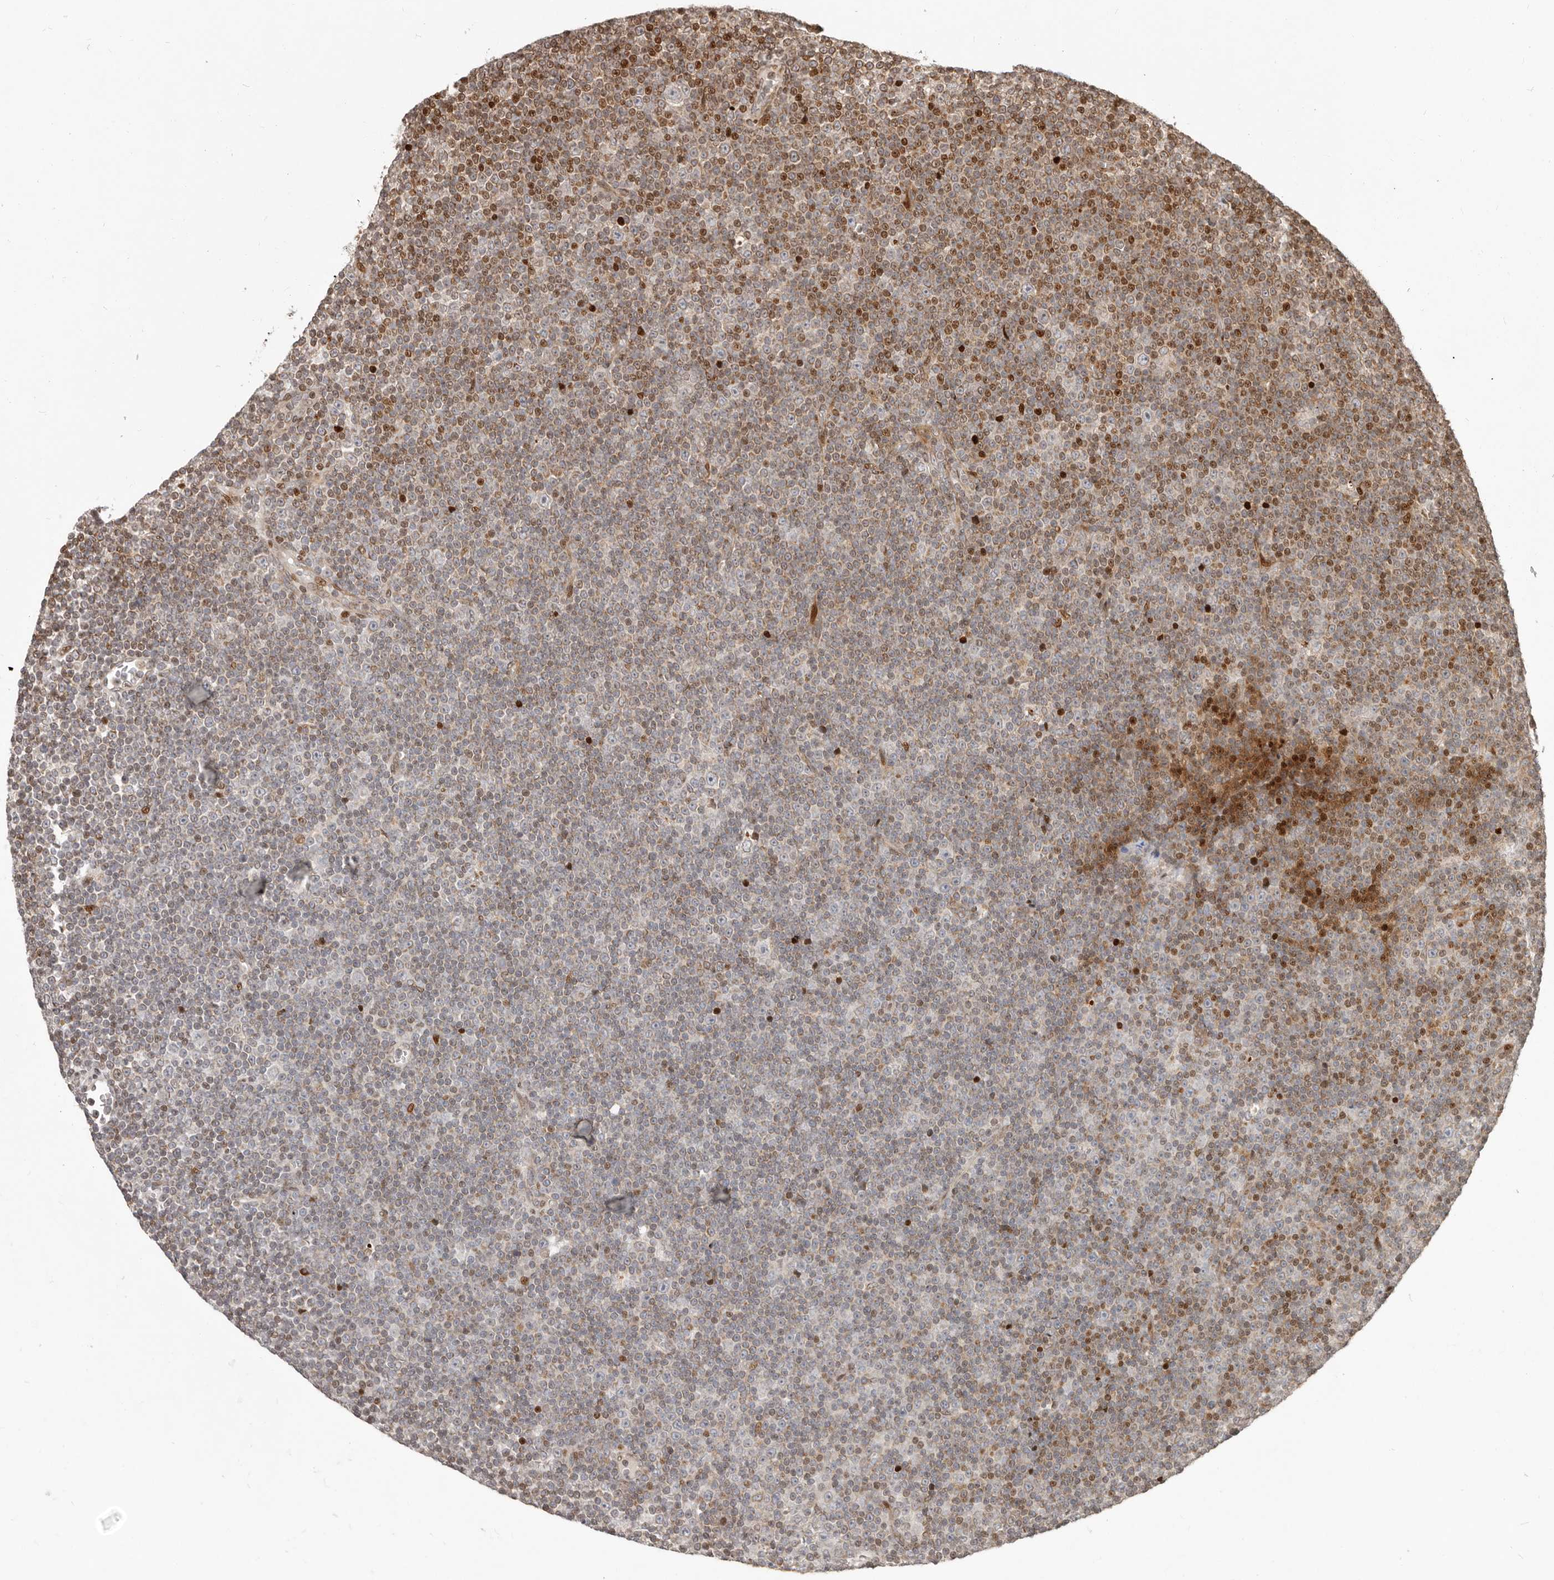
{"staining": {"intensity": "weak", "quantity": "<25%", "location": "cytoplasmic/membranous"}, "tissue": "lymphoma", "cell_type": "Tumor cells", "image_type": "cancer", "snomed": [{"axis": "morphology", "description": "Malignant lymphoma, non-Hodgkin's type, Low grade"}, {"axis": "topography", "description": "Lymph node"}], "caption": "DAB immunohistochemical staining of lymphoma demonstrates no significant staining in tumor cells.", "gene": "TRIM4", "patient": {"sex": "female", "age": 67}}